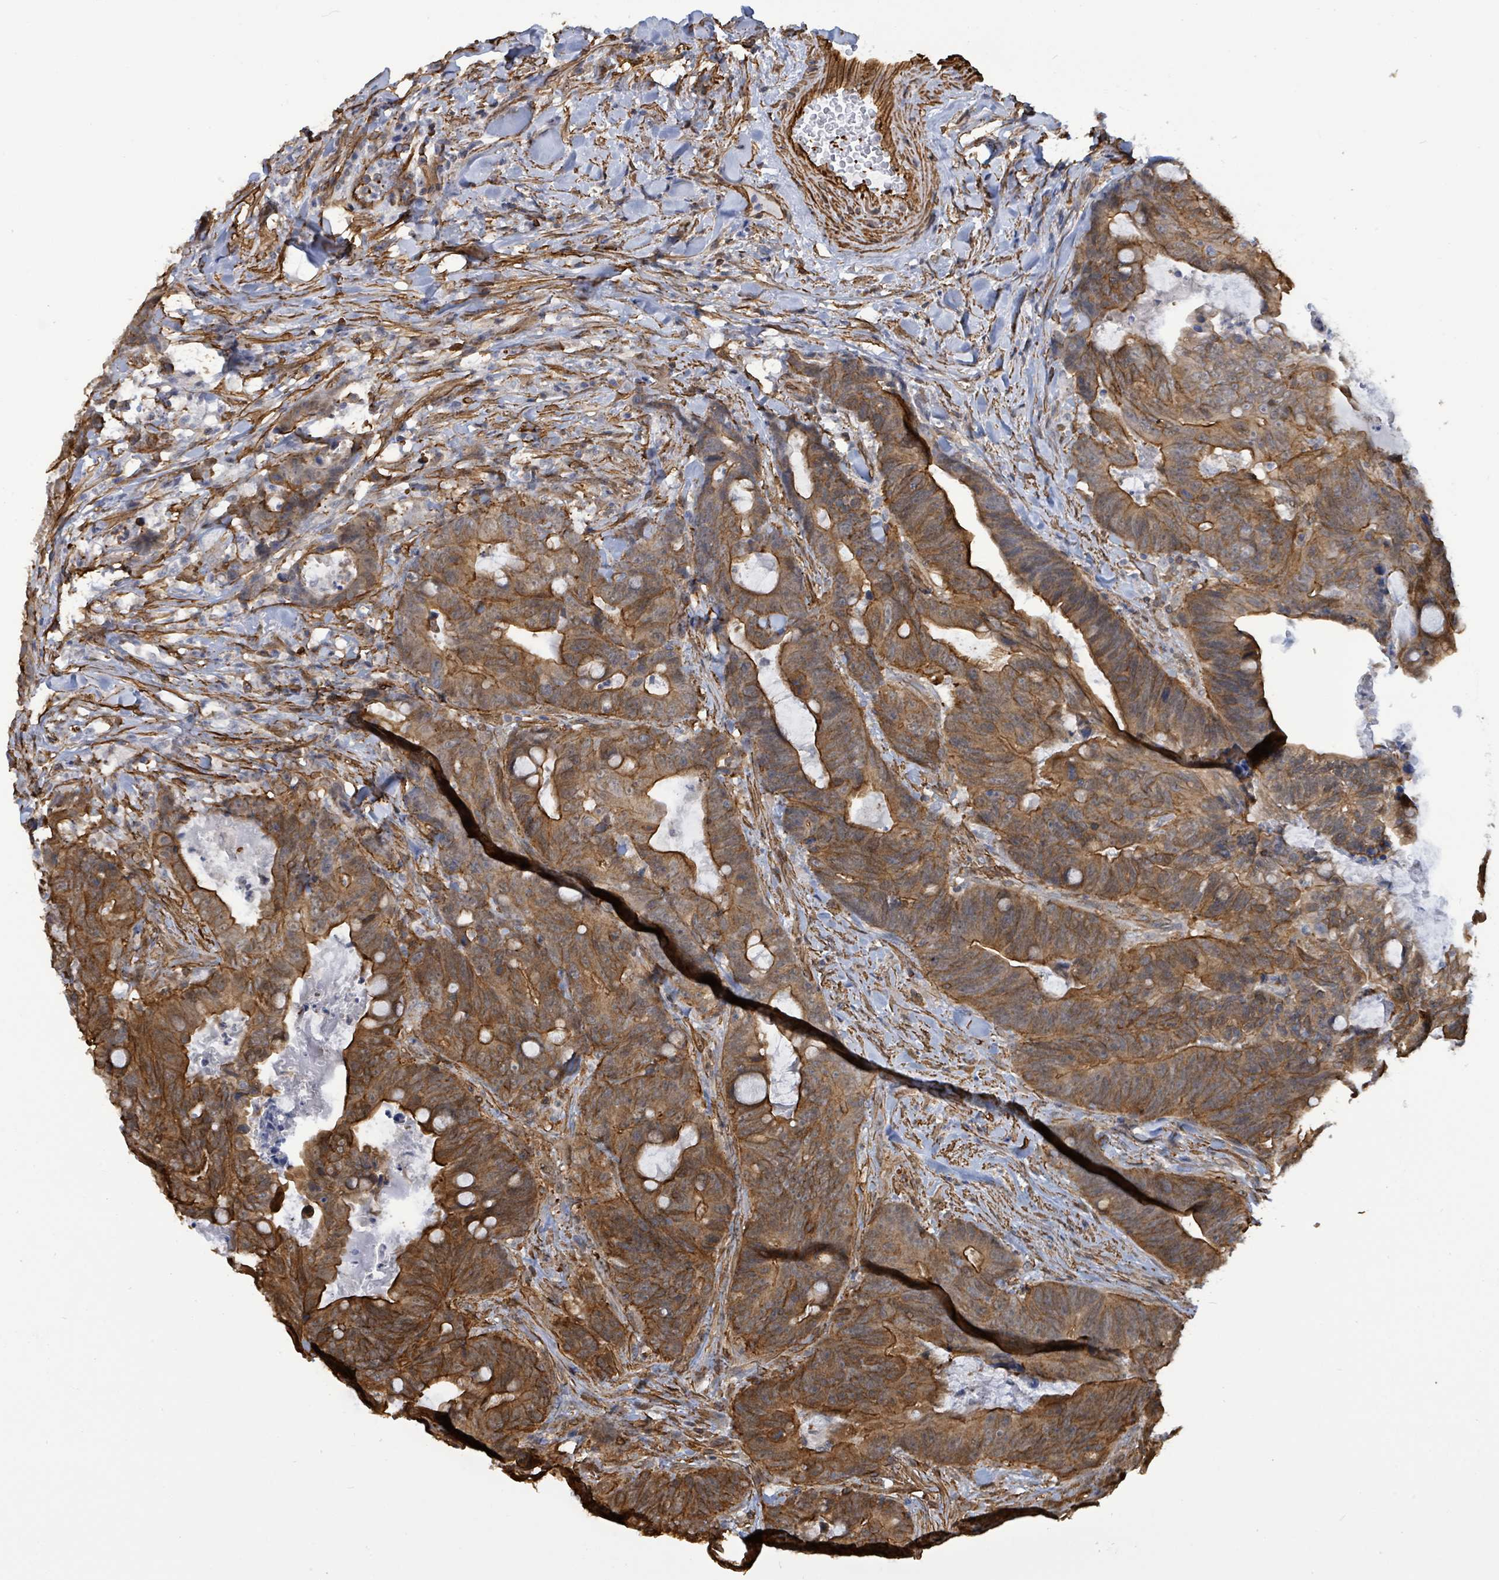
{"staining": {"intensity": "moderate", "quantity": ">75%", "location": "cytoplasmic/membranous"}, "tissue": "colorectal cancer", "cell_type": "Tumor cells", "image_type": "cancer", "snomed": [{"axis": "morphology", "description": "Adenocarcinoma, NOS"}, {"axis": "topography", "description": "Colon"}], "caption": "Tumor cells display medium levels of moderate cytoplasmic/membranous staining in about >75% of cells in human colorectal cancer (adenocarcinoma).", "gene": "PRKRIP1", "patient": {"sex": "female", "age": 82}}